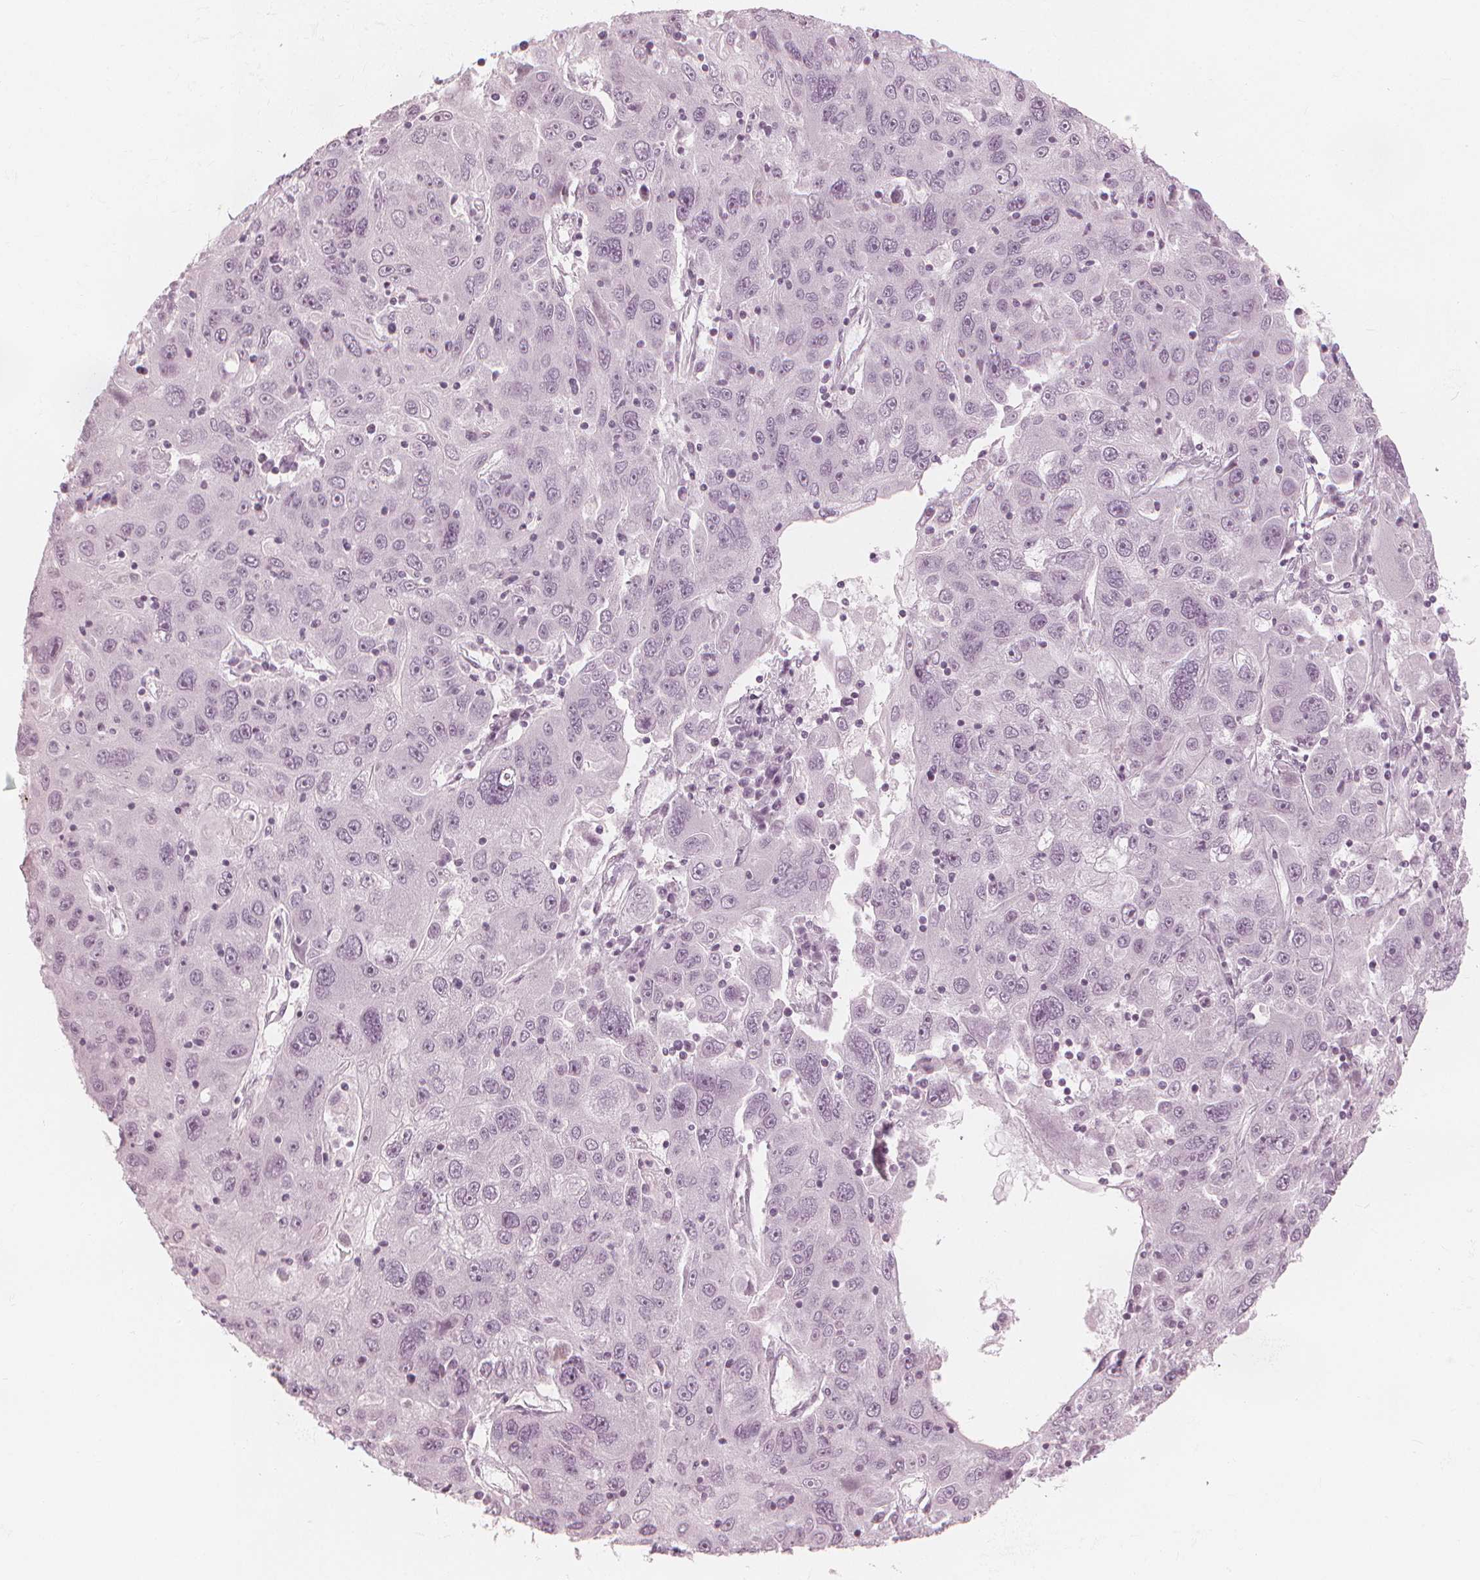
{"staining": {"intensity": "negative", "quantity": "none", "location": "none"}, "tissue": "stomach cancer", "cell_type": "Tumor cells", "image_type": "cancer", "snomed": [{"axis": "morphology", "description": "Adenocarcinoma, NOS"}, {"axis": "topography", "description": "Stomach"}], "caption": "IHC photomicrograph of neoplastic tissue: stomach adenocarcinoma stained with DAB (3,3'-diaminobenzidine) shows no significant protein staining in tumor cells.", "gene": "PAEP", "patient": {"sex": "male", "age": 56}}